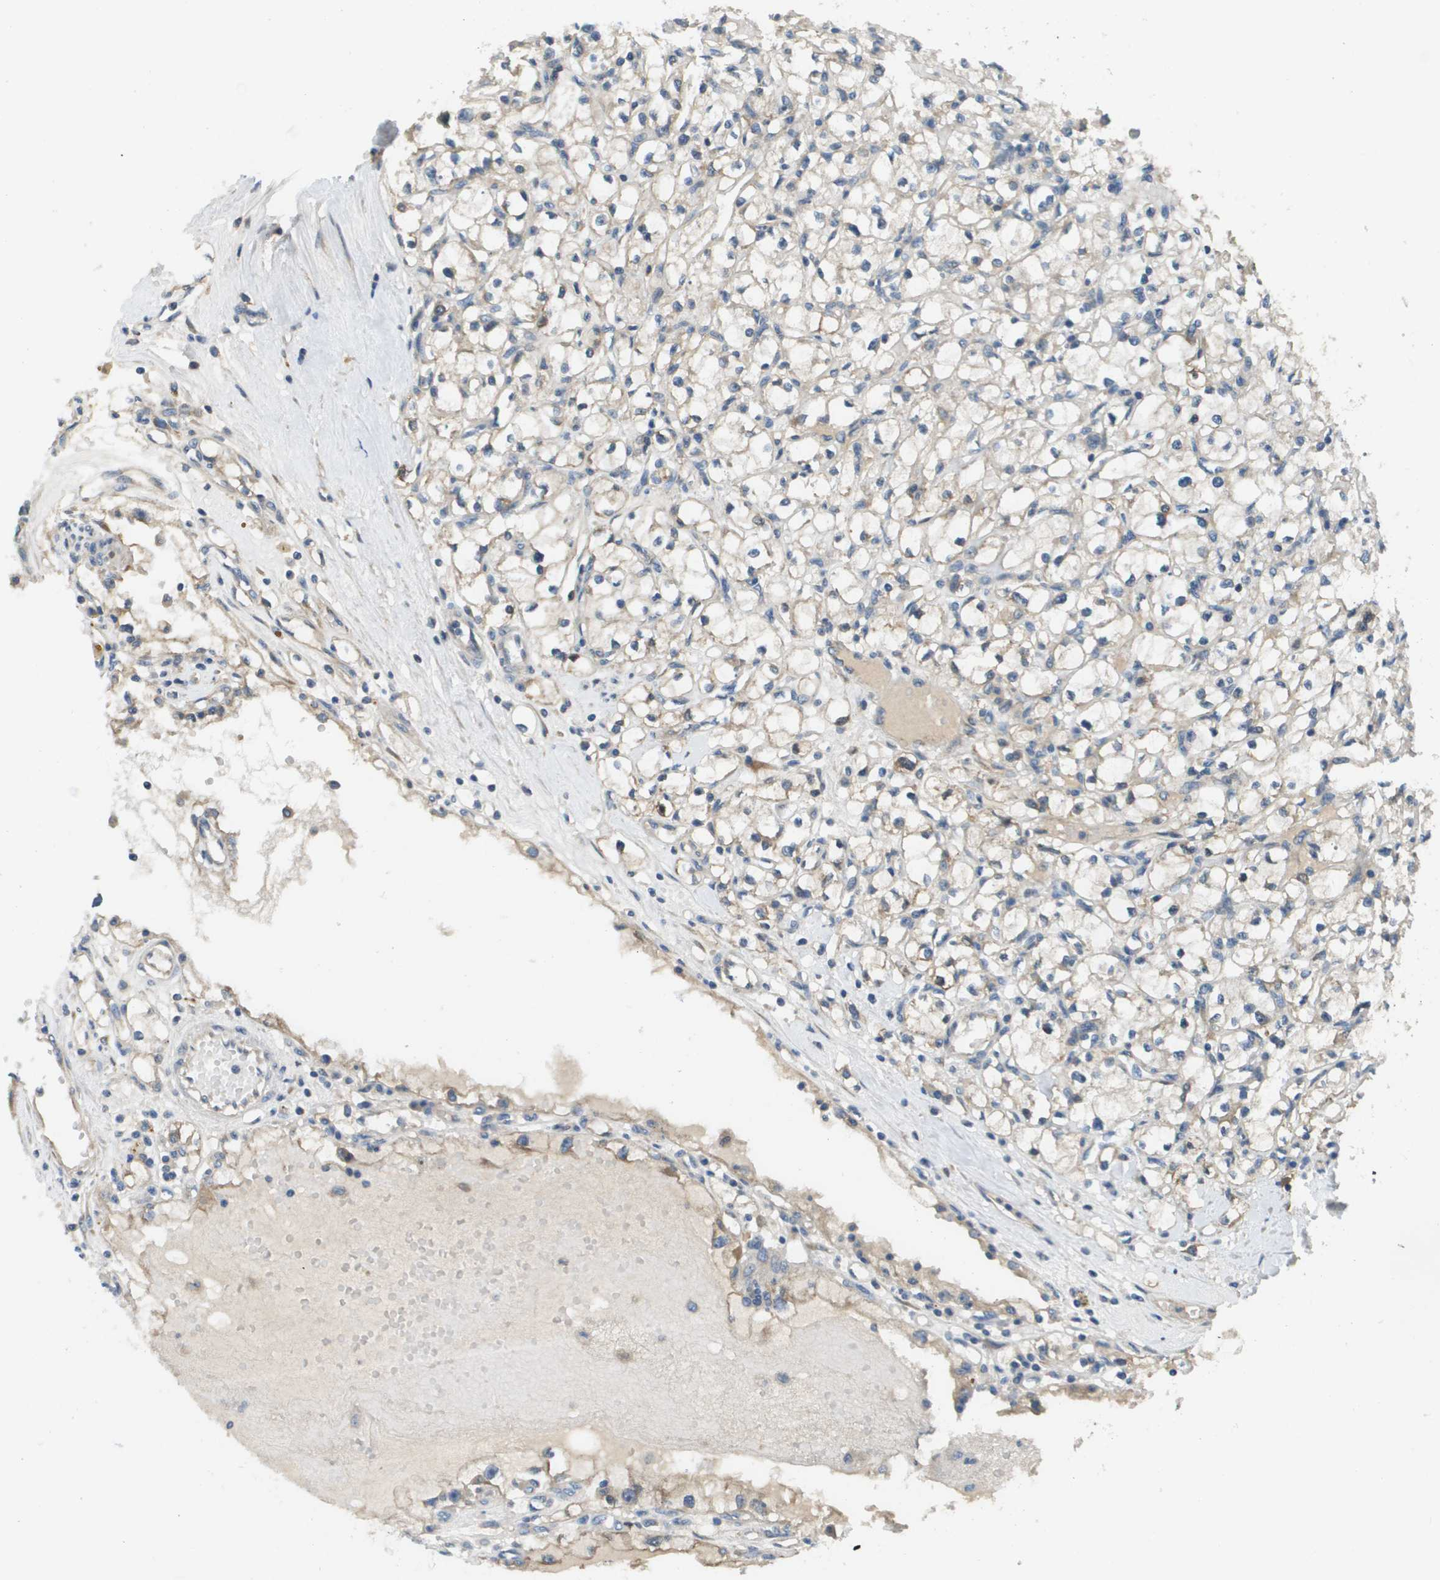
{"staining": {"intensity": "negative", "quantity": "none", "location": "none"}, "tissue": "renal cancer", "cell_type": "Tumor cells", "image_type": "cancer", "snomed": [{"axis": "morphology", "description": "Adenocarcinoma, NOS"}, {"axis": "topography", "description": "Kidney"}], "caption": "Immunohistochemistry (IHC) histopathology image of human renal cancer stained for a protein (brown), which exhibits no positivity in tumor cells.", "gene": "SAMSN1", "patient": {"sex": "male", "age": 56}}